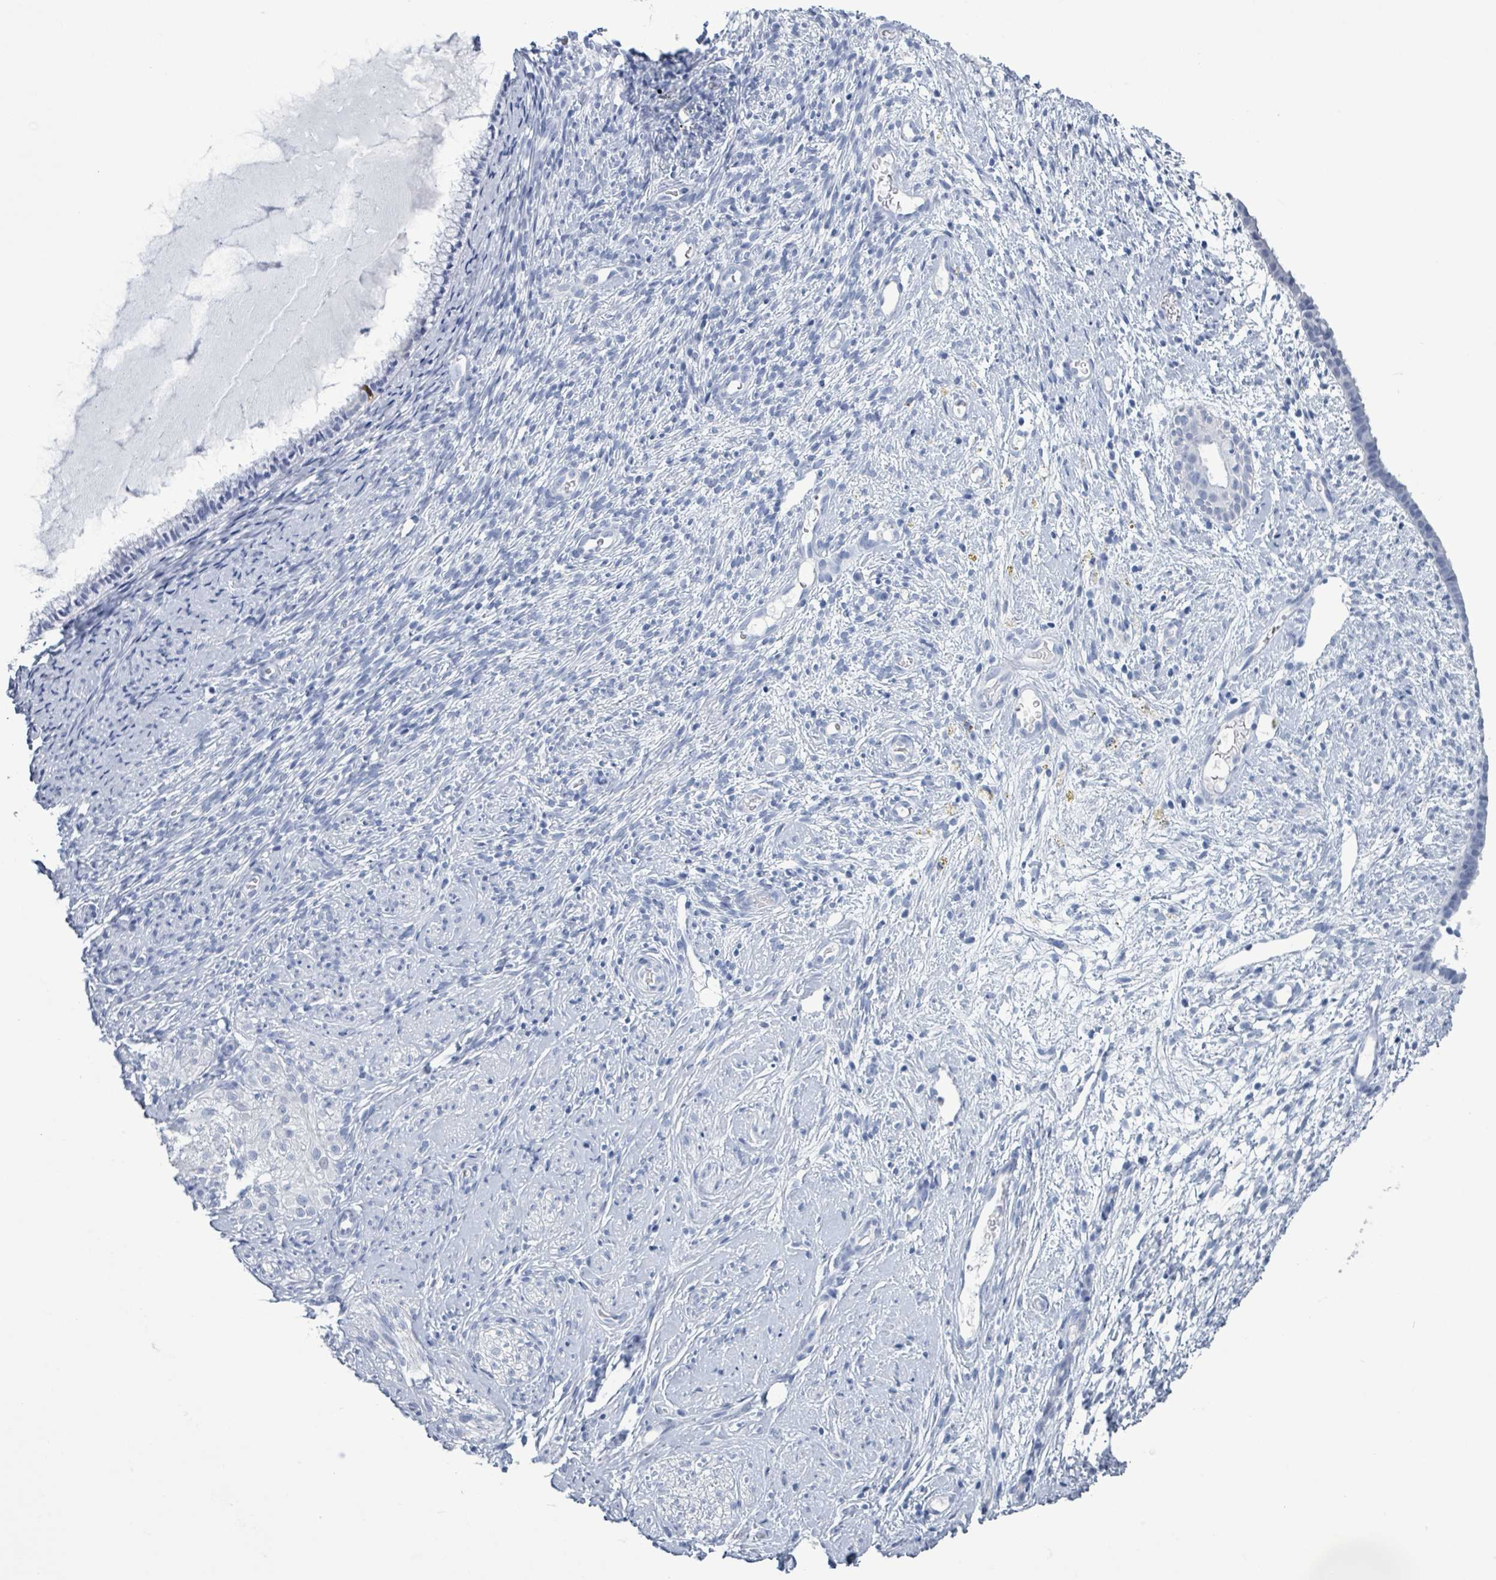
{"staining": {"intensity": "negative", "quantity": "none", "location": "none"}, "tissue": "cervix", "cell_type": "Glandular cells", "image_type": "normal", "snomed": [{"axis": "morphology", "description": "Normal tissue, NOS"}, {"axis": "topography", "description": "Cervix"}], "caption": "IHC micrograph of benign human cervix stained for a protein (brown), which displays no expression in glandular cells.", "gene": "NKX2", "patient": {"sex": "female", "age": 76}}